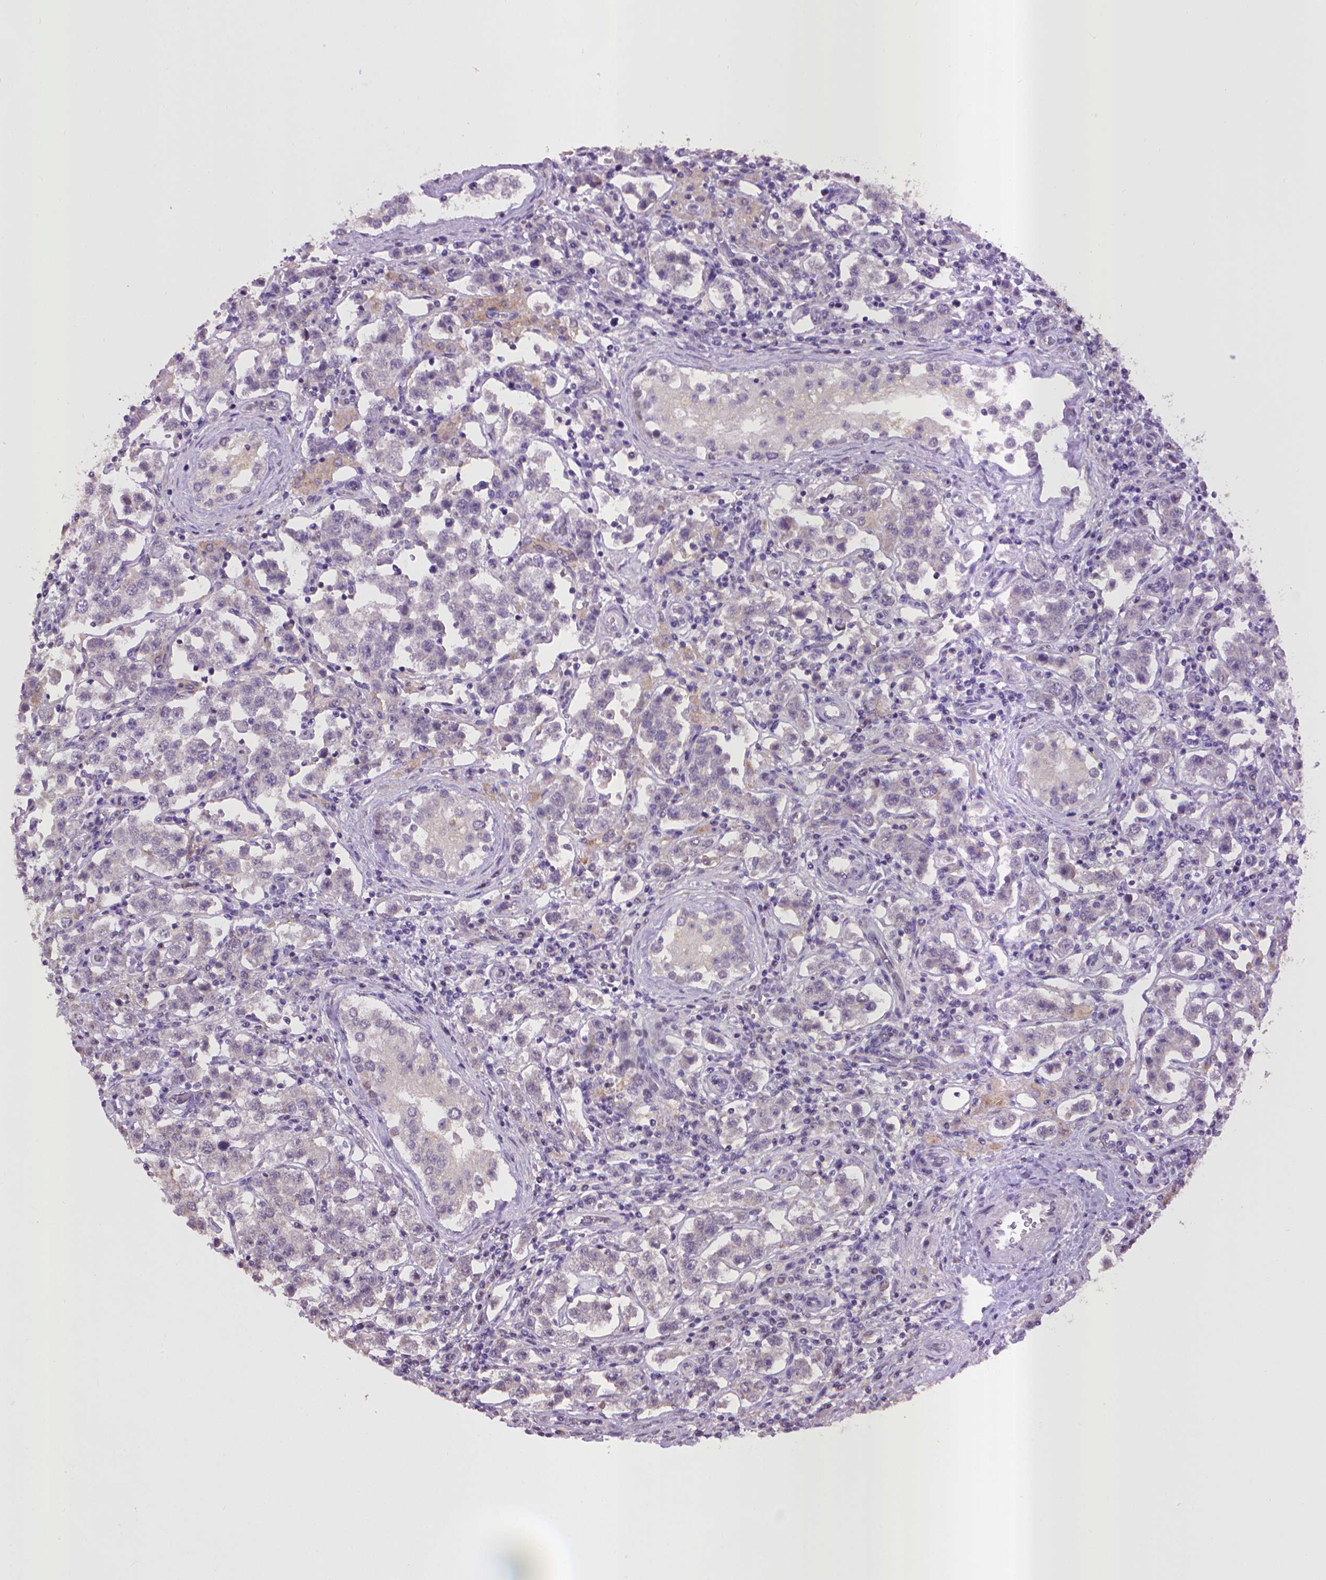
{"staining": {"intensity": "negative", "quantity": "none", "location": "none"}, "tissue": "testis cancer", "cell_type": "Tumor cells", "image_type": "cancer", "snomed": [{"axis": "morphology", "description": "Seminoma, NOS"}, {"axis": "topography", "description": "Testis"}], "caption": "Testis cancer (seminoma) stained for a protein using immunohistochemistry displays no positivity tumor cells.", "gene": "CPM", "patient": {"sex": "male", "age": 37}}